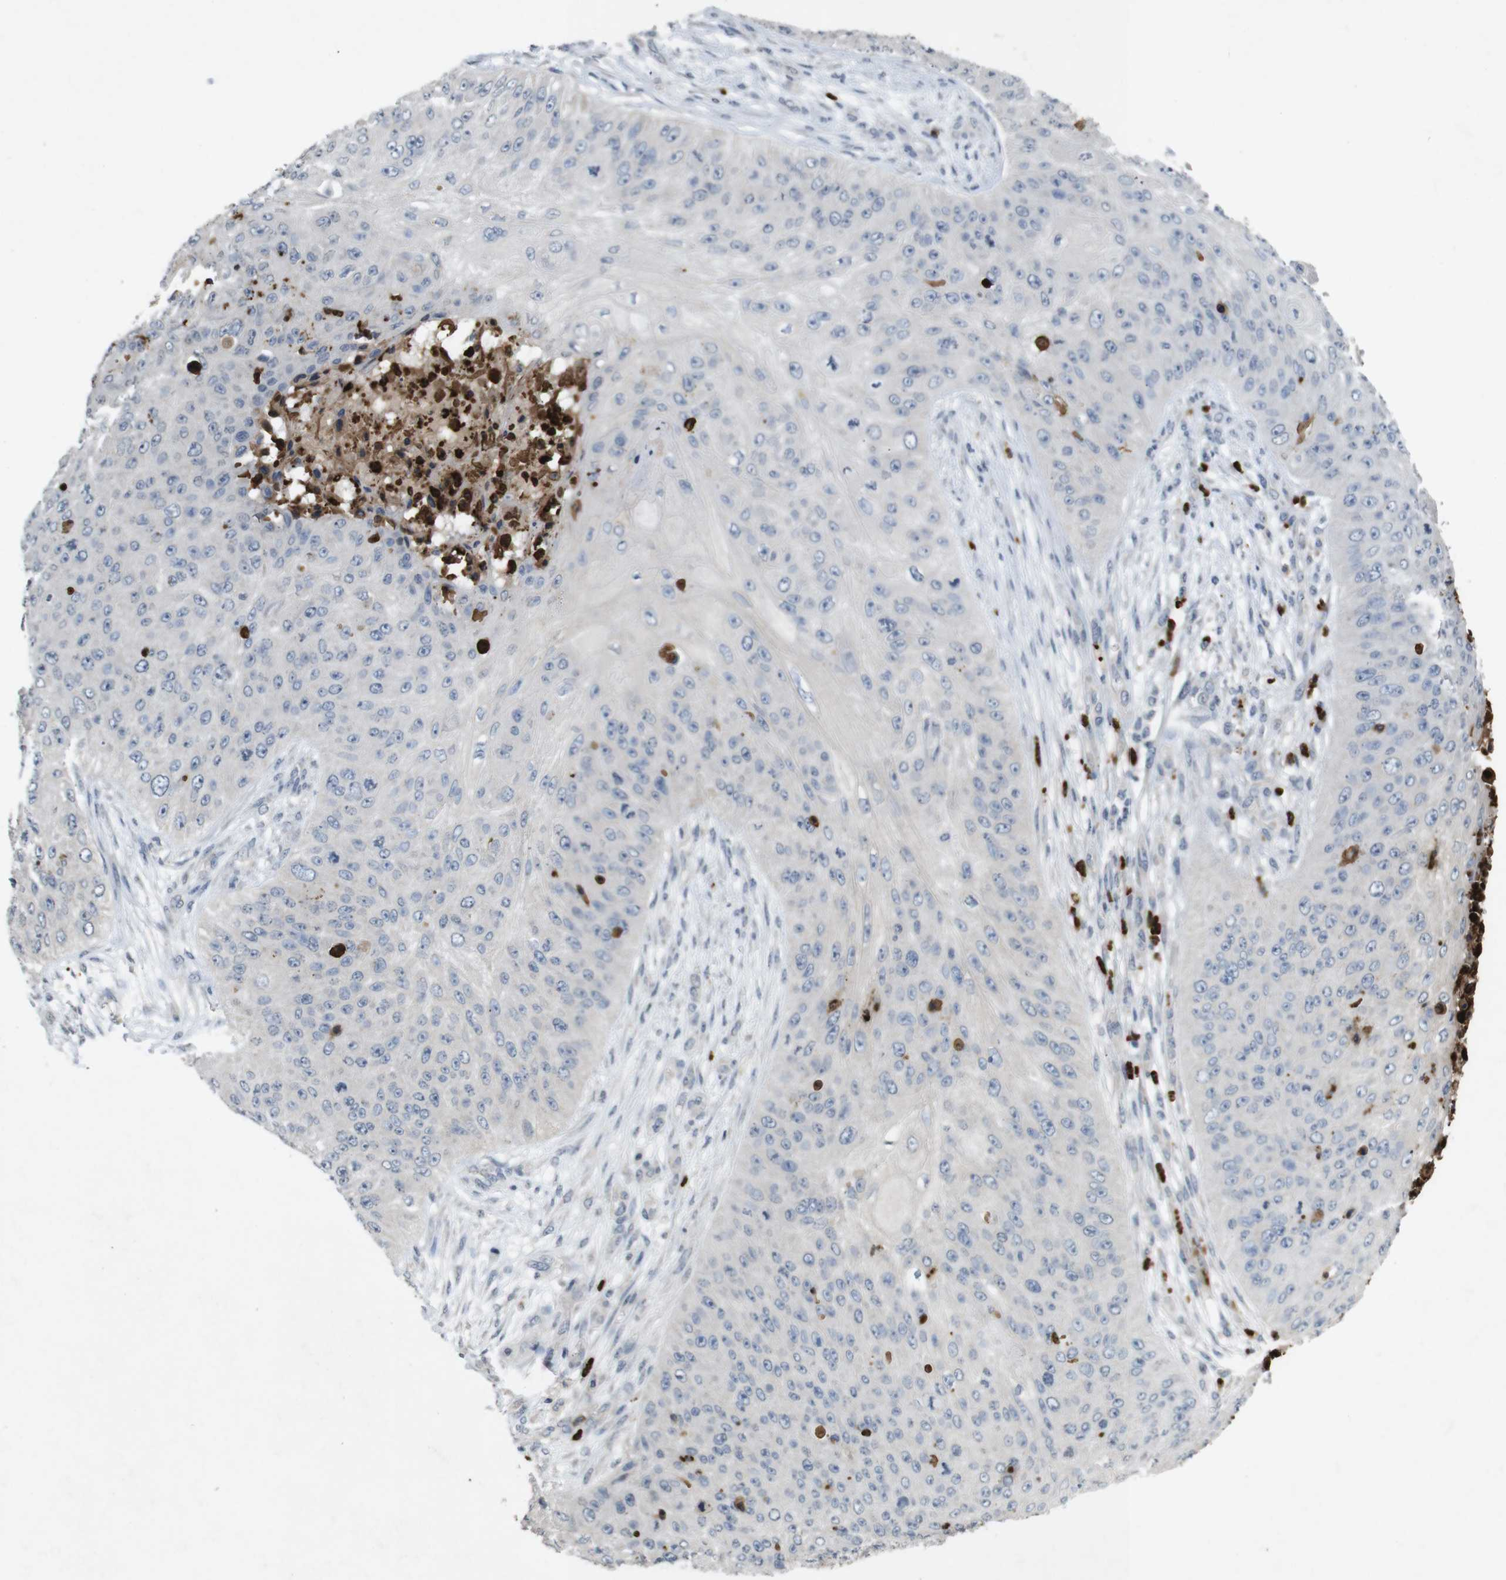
{"staining": {"intensity": "negative", "quantity": "none", "location": "none"}, "tissue": "skin cancer", "cell_type": "Tumor cells", "image_type": "cancer", "snomed": [{"axis": "morphology", "description": "Squamous cell carcinoma, NOS"}, {"axis": "topography", "description": "Skin"}], "caption": "The image displays no staining of tumor cells in squamous cell carcinoma (skin).", "gene": "TSPAN14", "patient": {"sex": "female", "age": 80}}